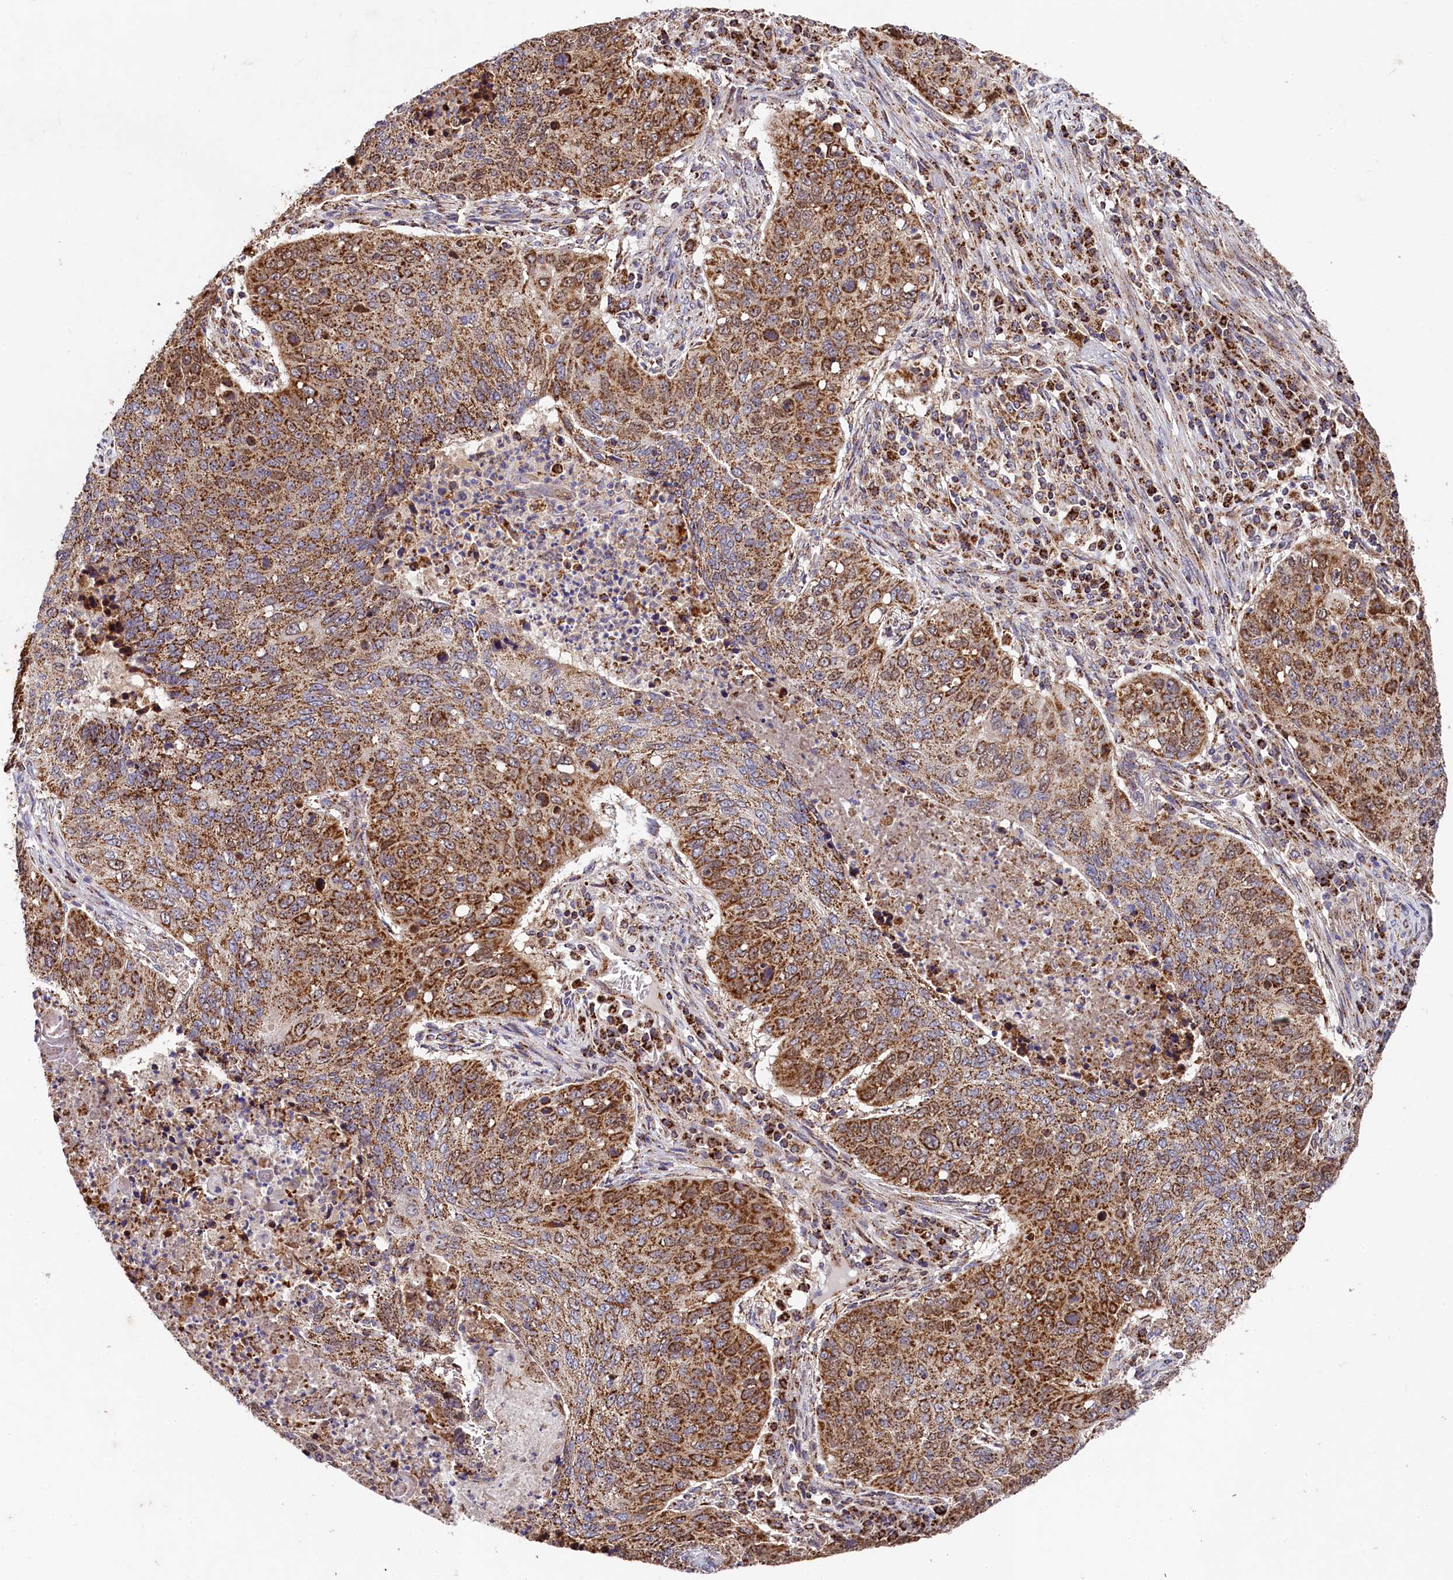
{"staining": {"intensity": "strong", "quantity": ">75%", "location": "cytoplasmic/membranous"}, "tissue": "lung cancer", "cell_type": "Tumor cells", "image_type": "cancer", "snomed": [{"axis": "morphology", "description": "Squamous cell carcinoma, NOS"}, {"axis": "topography", "description": "Lung"}], "caption": "Protein staining of lung cancer (squamous cell carcinoma) tissue reveals strong cytoplasmic/membranous expression in approximately >75% of tumor cells.", "gene": "CLYBL", "patient": {"sex": "female", "age": 63}}